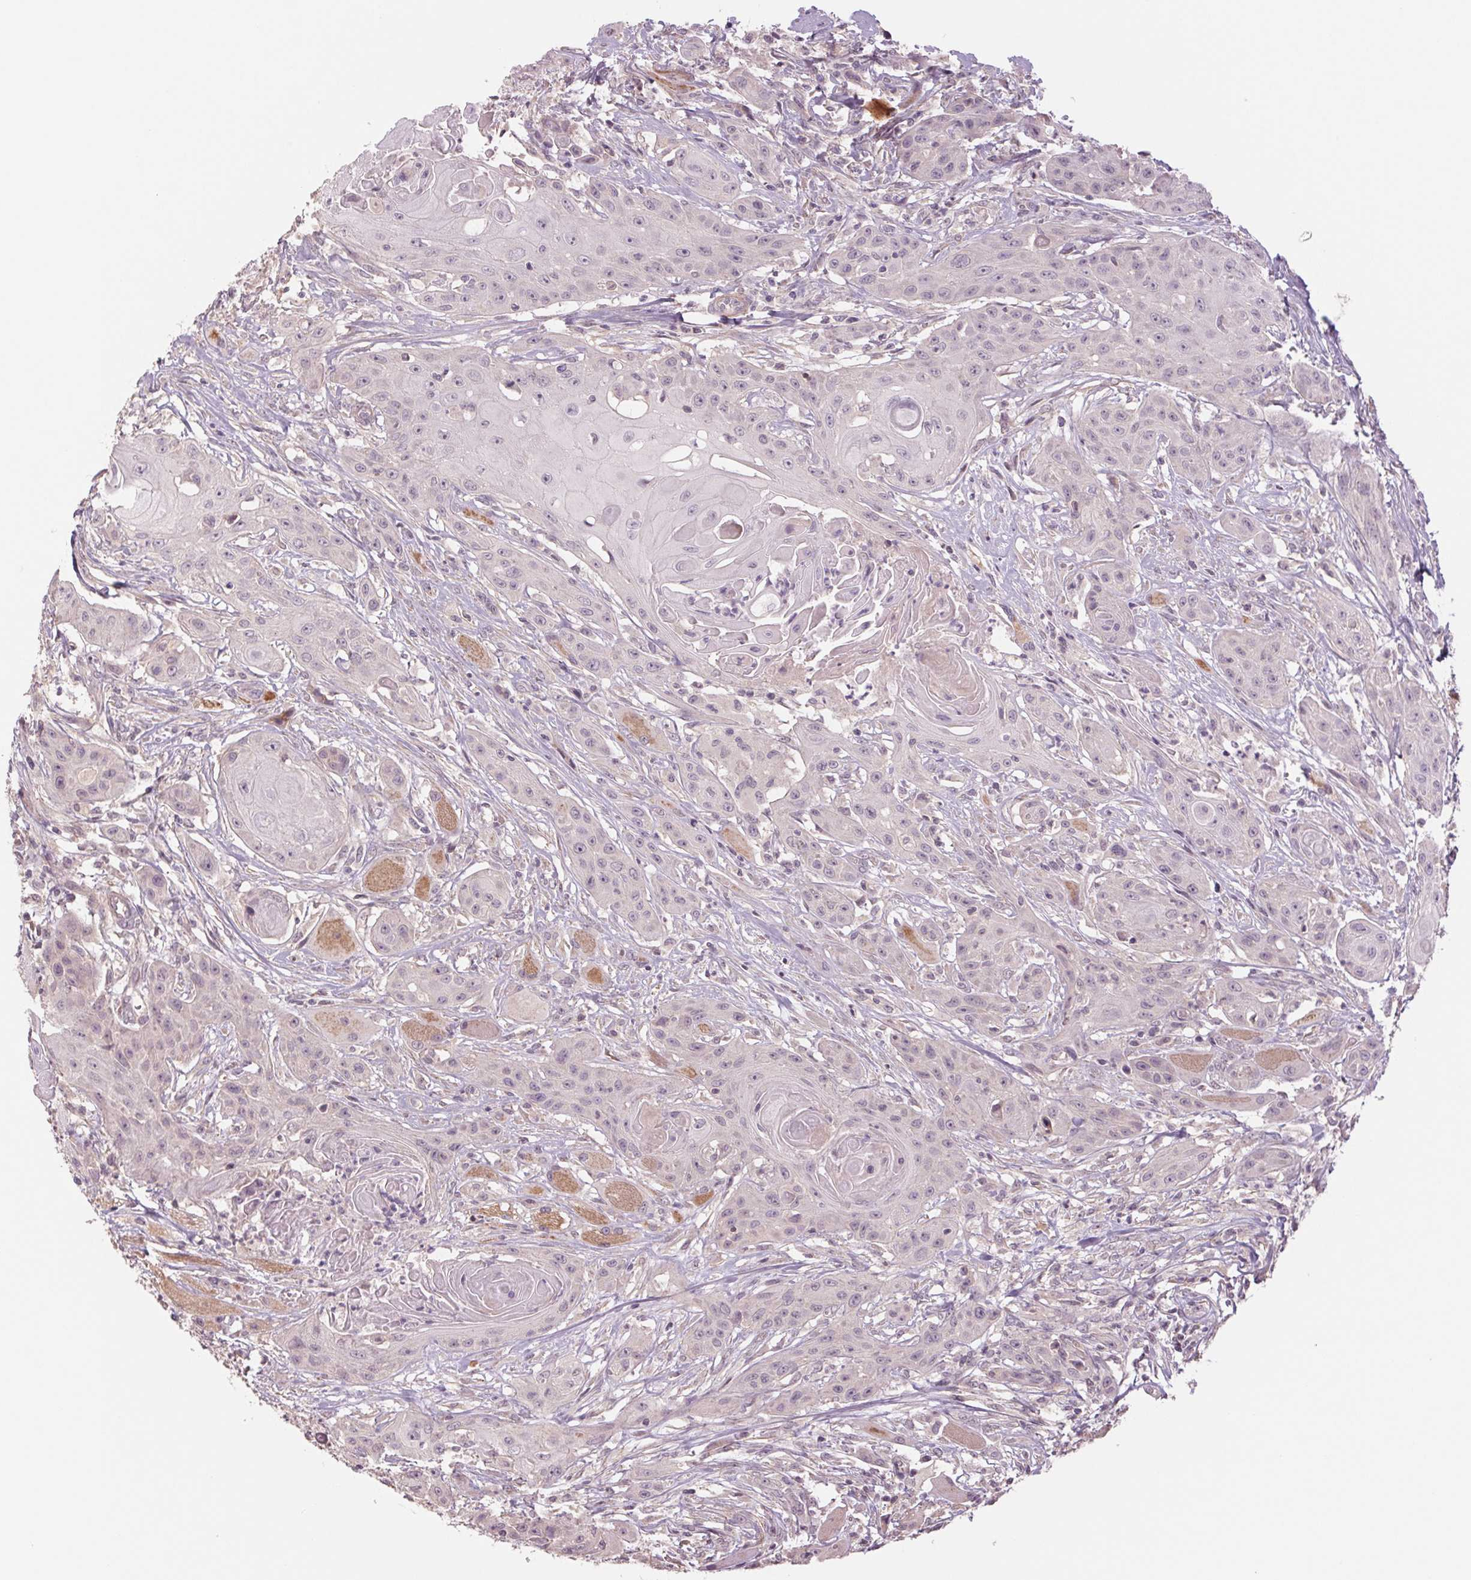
{"staining": {"intensity": "negative", "quantity": "none", "location": "none"}, "tissue": "head and neck cancer", "cell_type": "Tumor cells", "image_type": "cancer", "snomed": [{"axis": "morphology", "description": "Squamous cell carcinoma, NOS"}, {"axis": "topography", "description": "Oral tissue"}, {"axis": "topography", "description": "Head-Neck"}, {"axis": "topography", "description": "Neck, NOS"}], "caption": "This is an IHC photomicrograph of human head and neck cancer (squamous cell carcinoma). There is no staining in tumor cells.", "gene": "PPIA", "patient": {"sex": "female", "age": 55}}